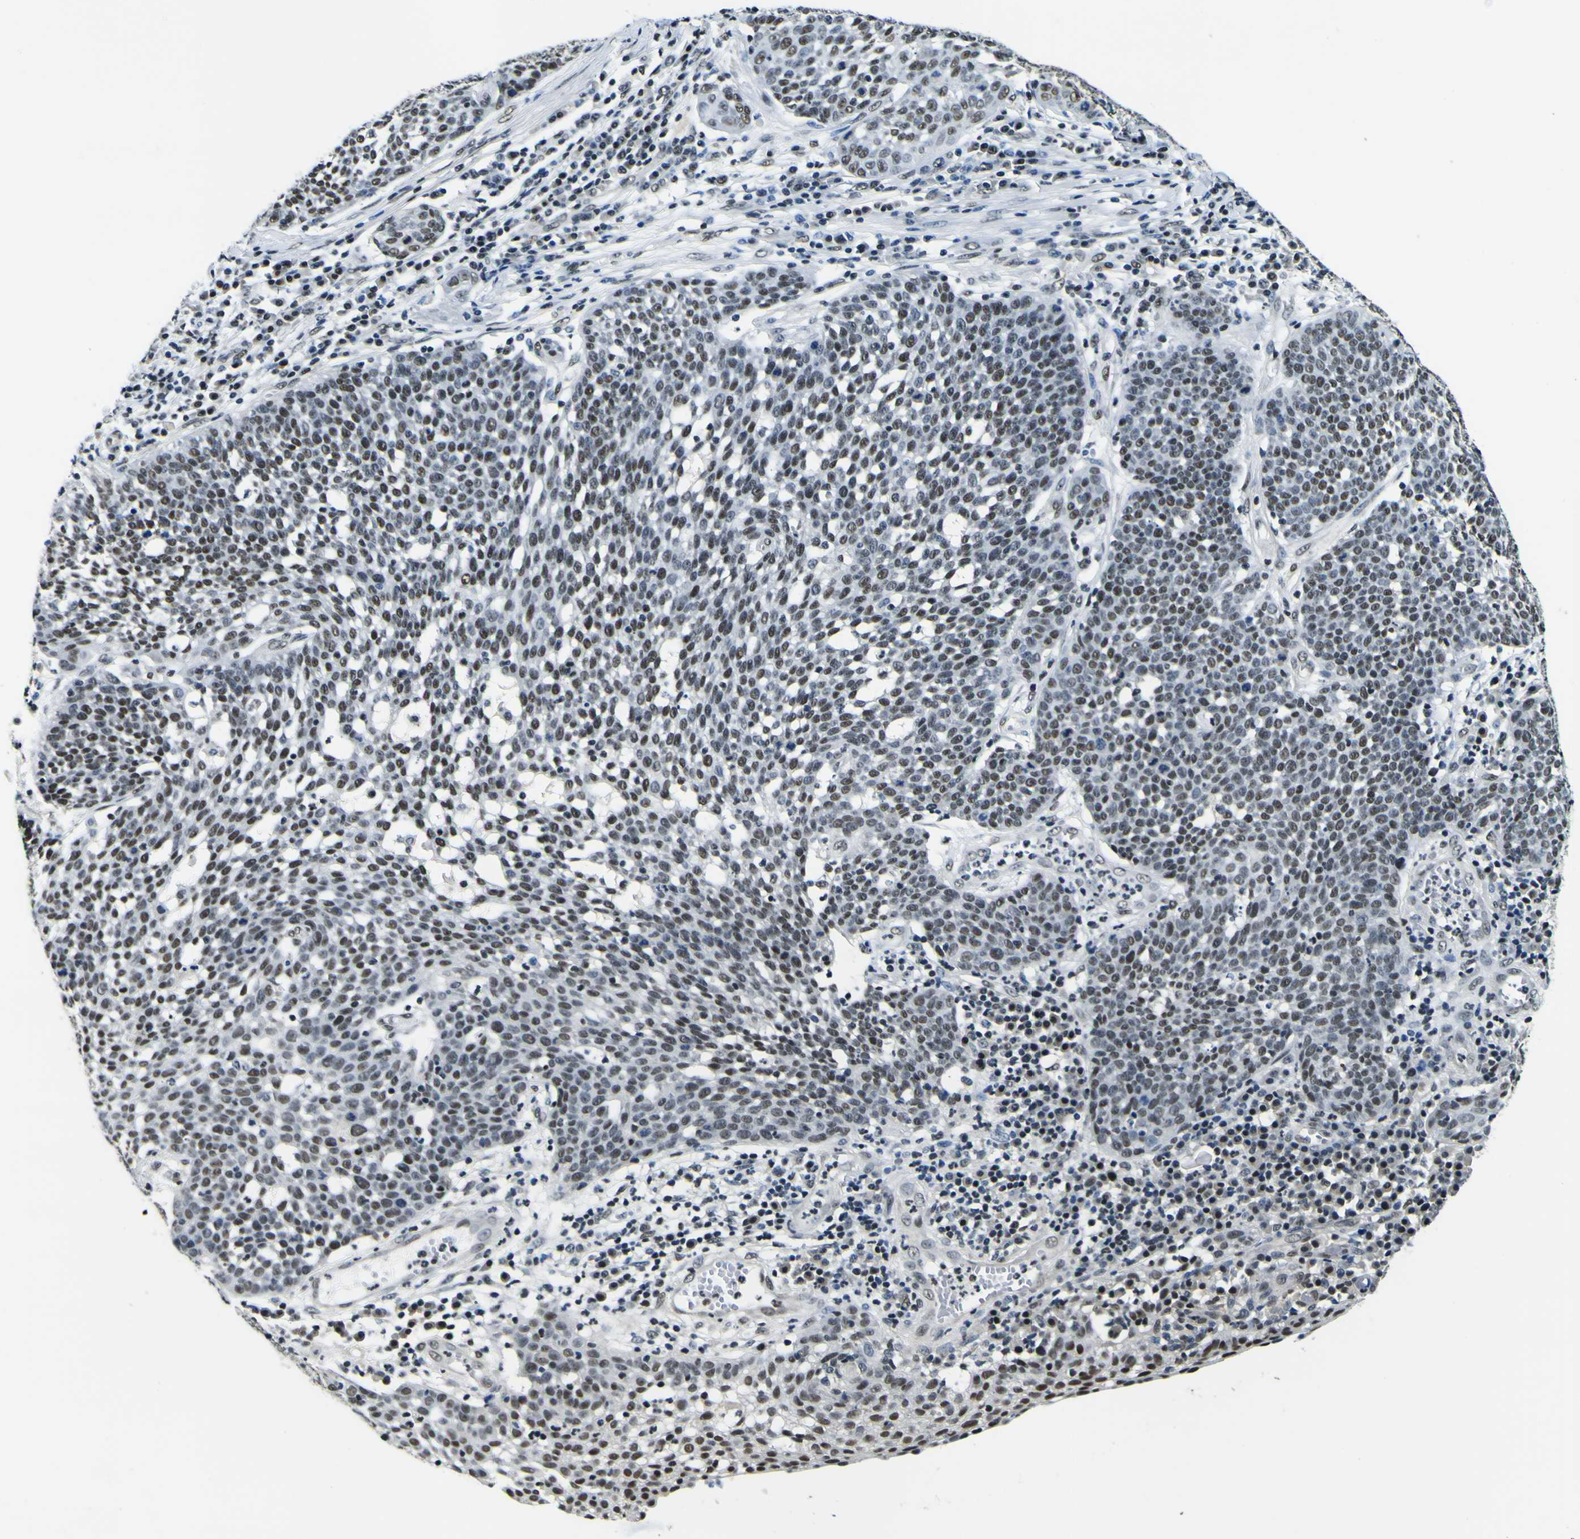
{"staining": {"intensity": "strong", "quantity": ">75%", "location": "nuclear"}, "tissue": "cervical cancer", "cell_type": "Tumor cells", "image_type": "cancer", "snomed": [{"axis": "morphology", "description": "Squamous cell carcinoma, NOS"}, {"axis": "topography", "description": "Cervix"}], "caption": "A micrograph showing strong nuclear expression in approximately >75% of tumor cells in cervical squamous cell carcinoma, as visualized by brown immunohistochemical staining.", "gene": "SP1", "patient": {"sex": "female", "age": 34}}